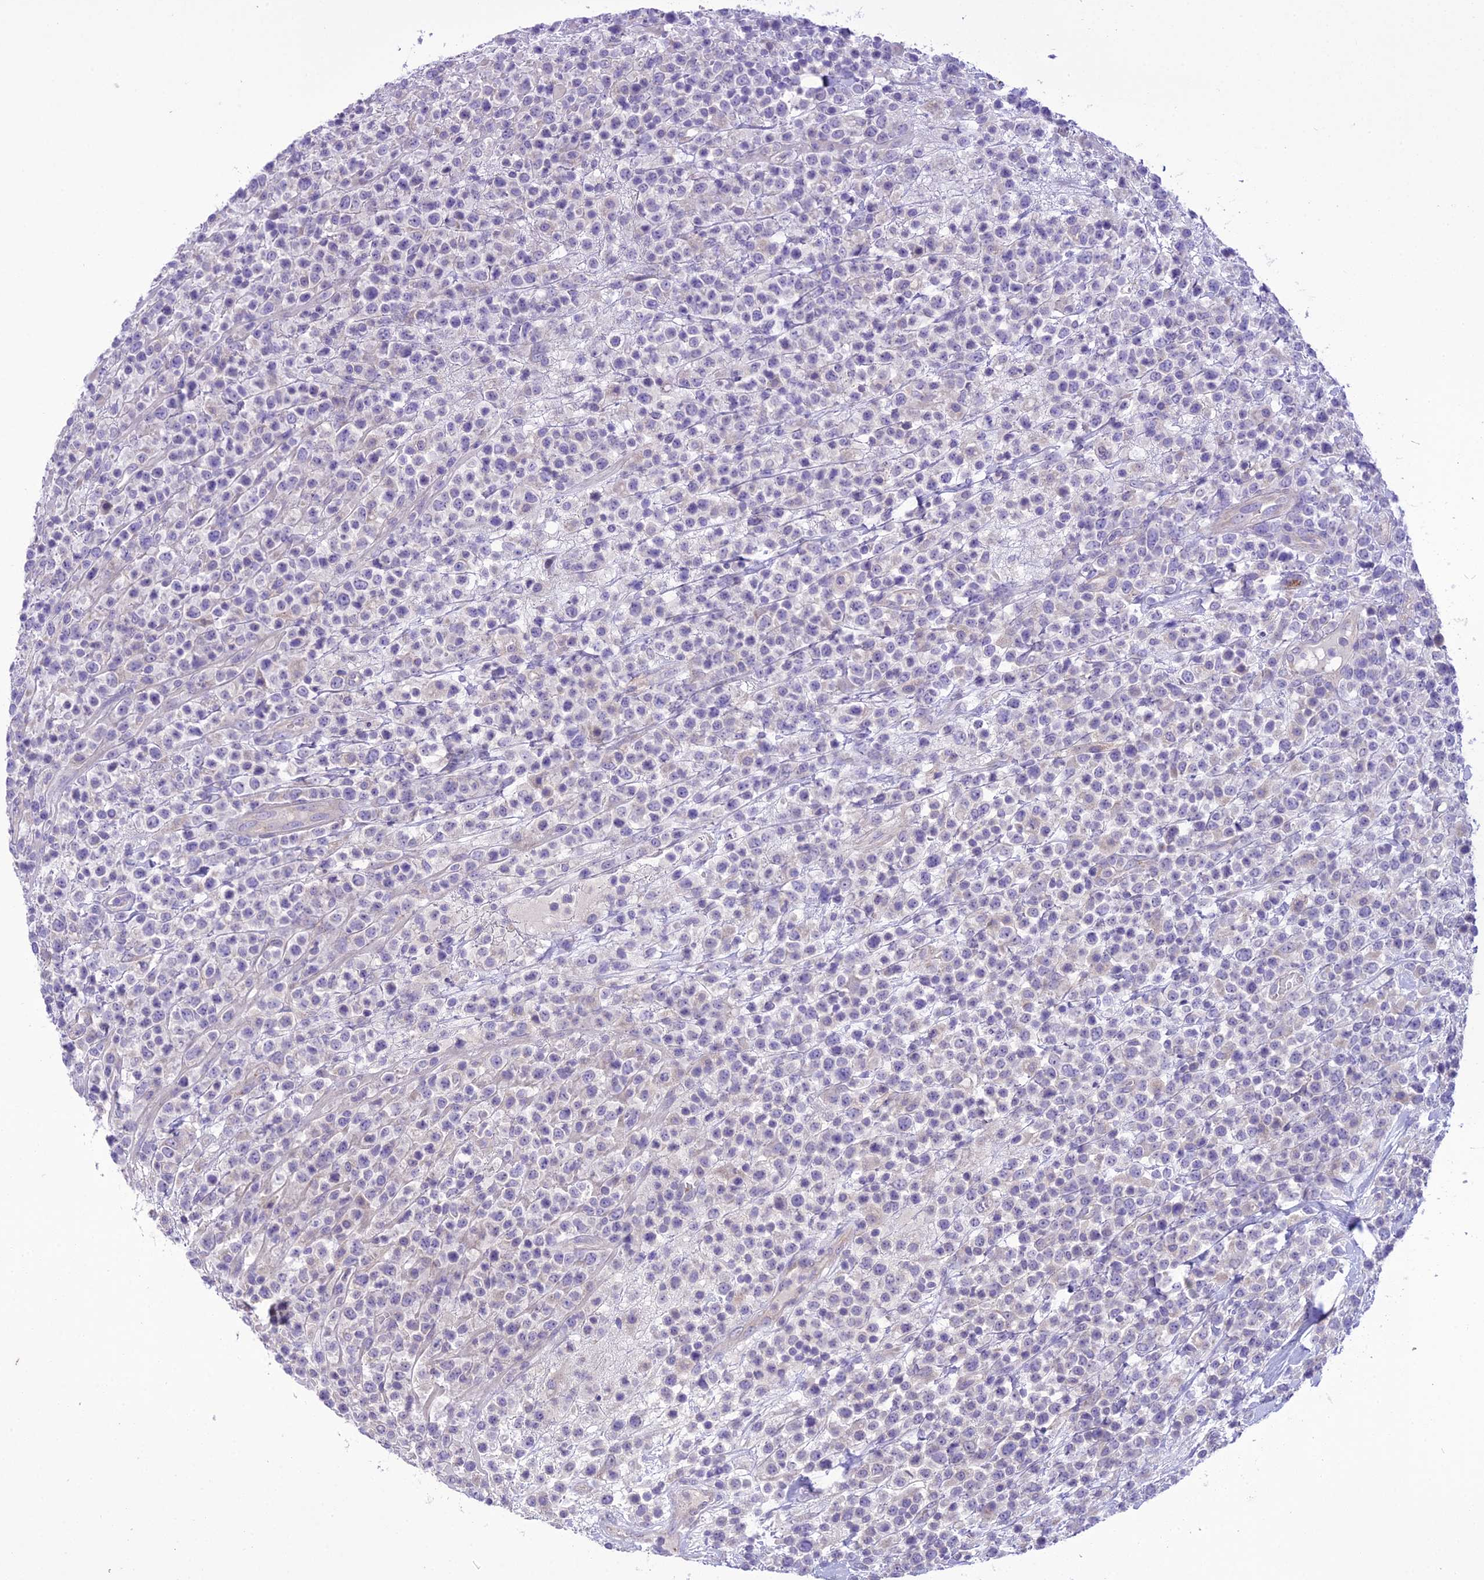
{"staining": {"intensity": "negative", "quantity": "none", "location": "none"}, "tissue": "lymphoma", "cell_type": "Tumor cells", "image_type": "cancer", "snomed": [{"axis": "morphology", "description": "Malignant lymphoma, non-Hodgkin's type, High grade"}, {"axis": "topography", "description": "Colon"}], "caption": "An IHC histopathology image of lymphoma is shown. There is no staining in tumor cells of lymphoma.", "gene": "SCRT1", "patient": {"sex": "female", "age": 53}}